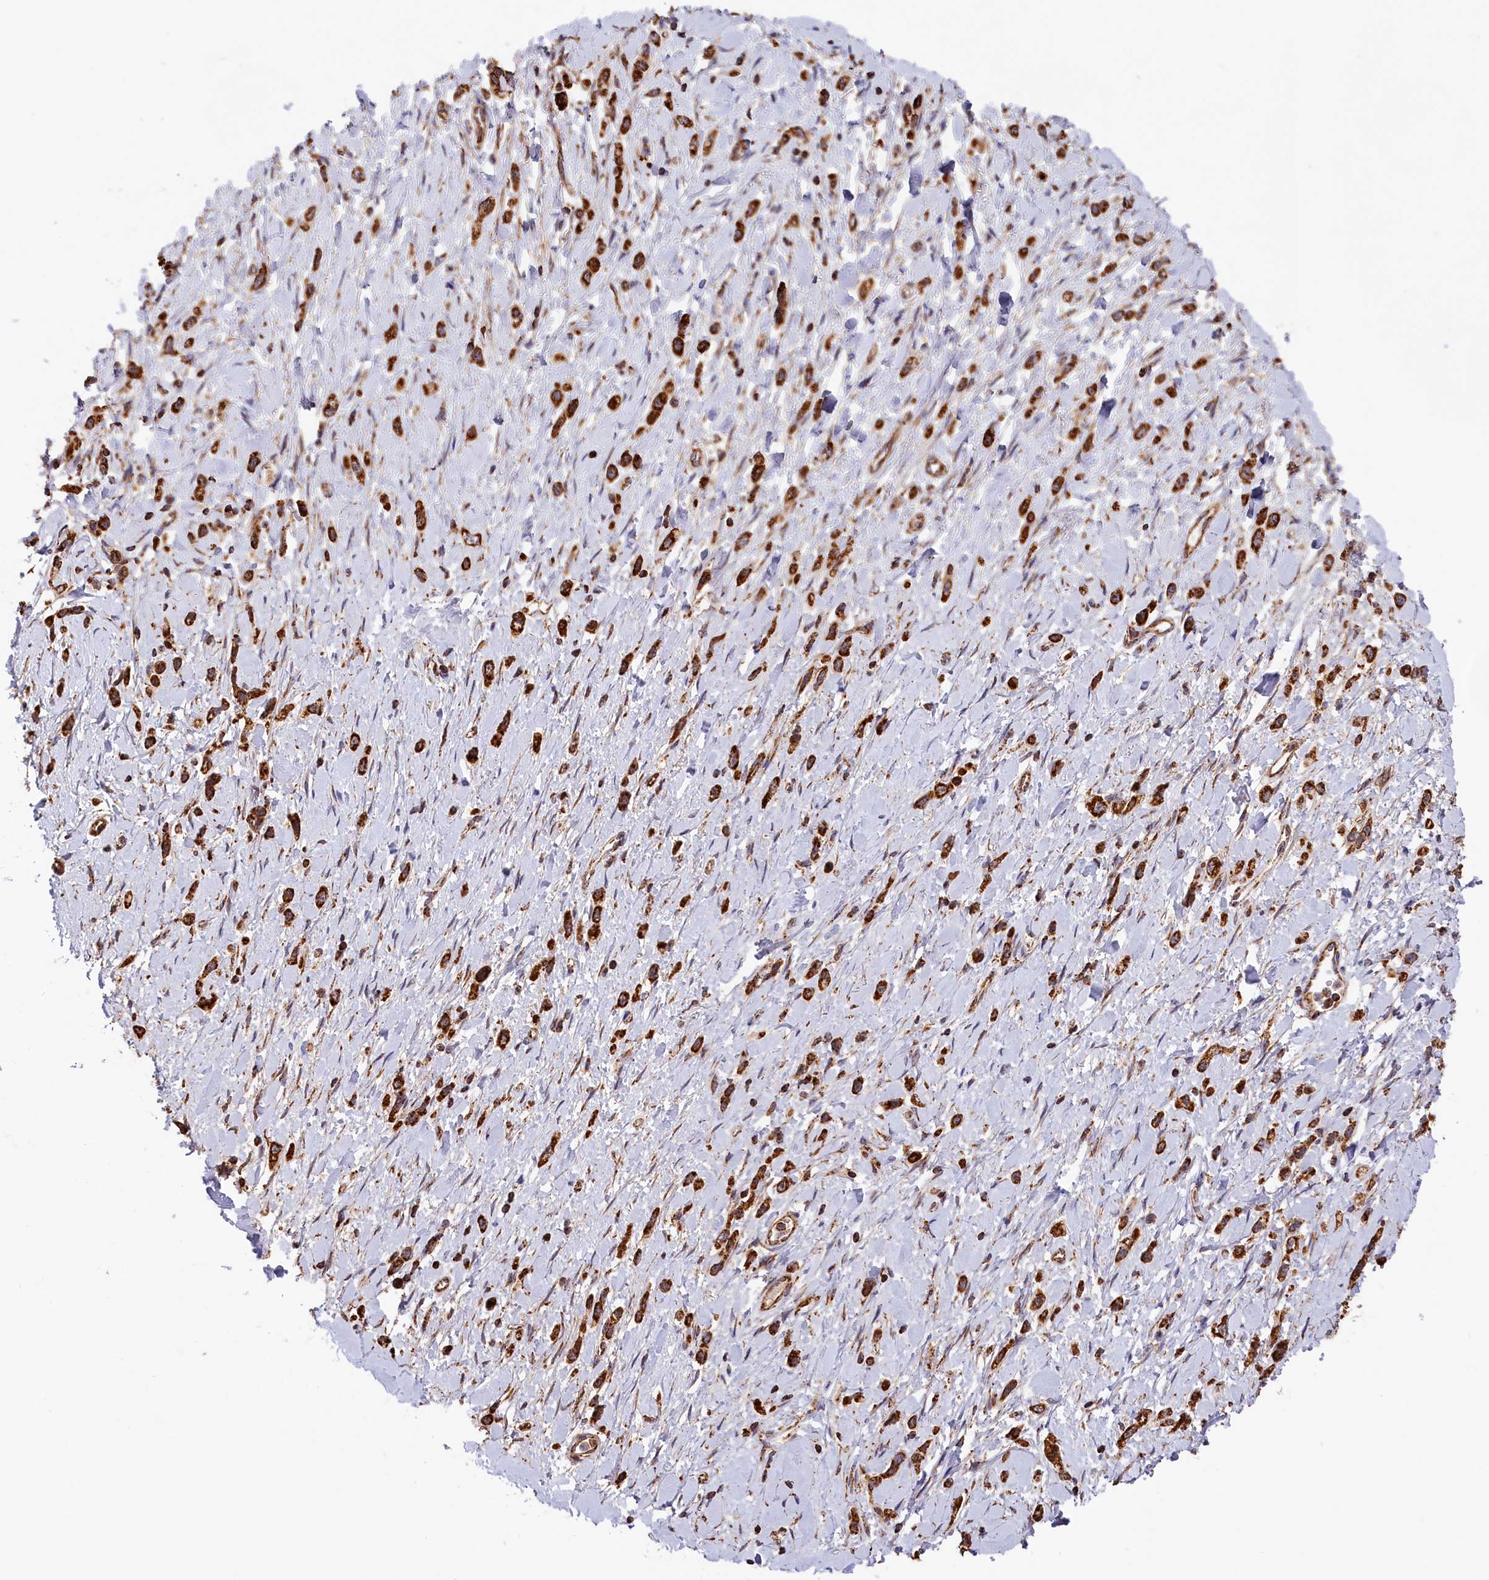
{"staining": {"intensity": "strong", "quantity": ">75%", "location": "cytoplasmic/membranous"}, "tissue": "stomach cancer", "cell_type": "Tumor cells", "image_type": "cancer", "snomed": [{"axis": "morphology", "description": "Adenocarcinoma, NOS"}, {"axis": "topography", "description": "Stomach"}], "caption": "The image exhibits a brown stain indicating the presence of a protein in the cytoplasmic/membranous of tumor cells in adenocarcinoma (stomach).", "gene": "MACROD1", "patient": {"sex": "female", "age": 65}}